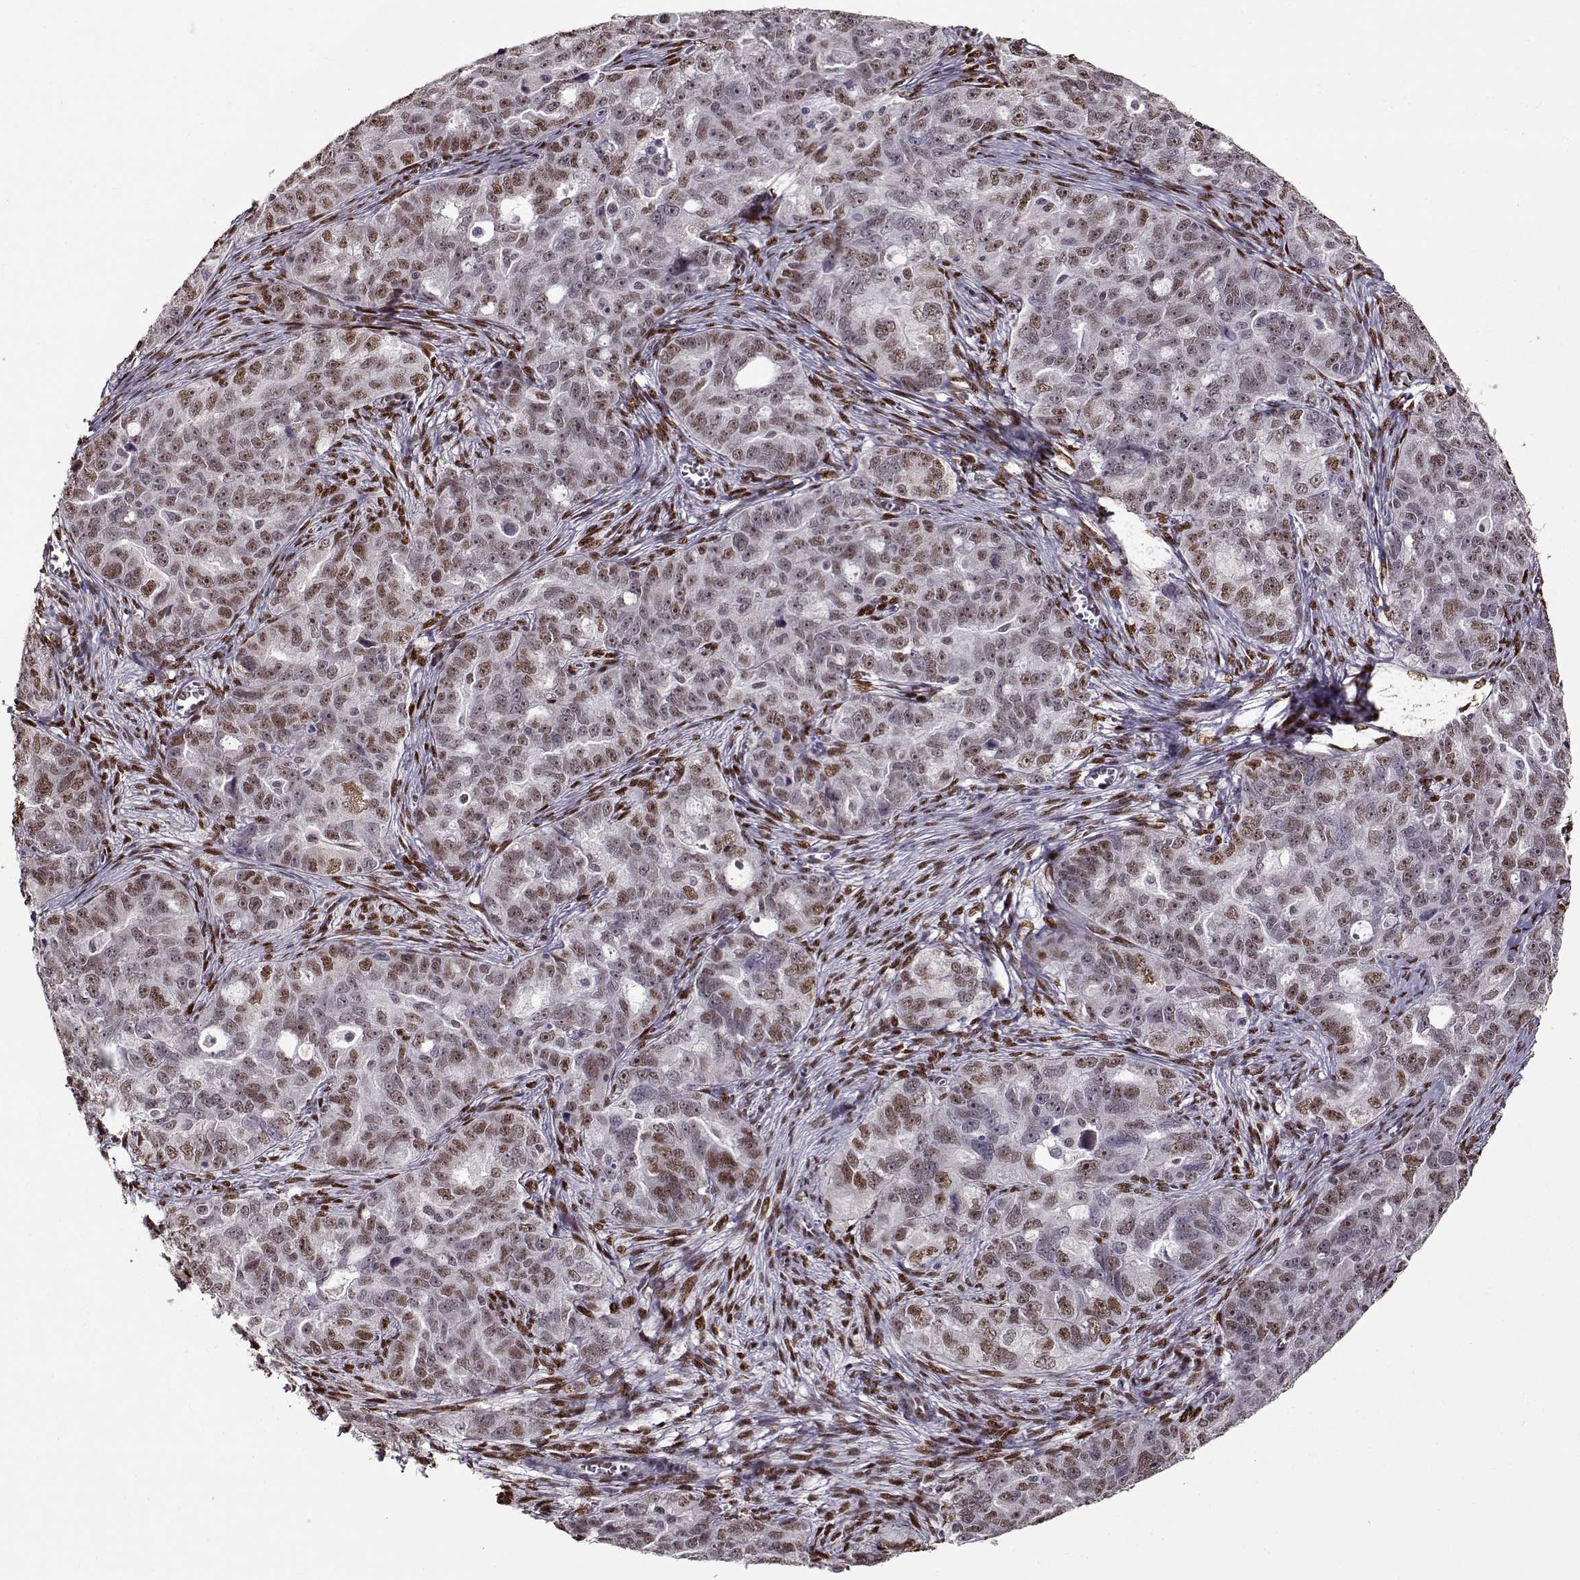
{"staining": {"intensity": "weak", "quantity": ">75%", "location": "nuclear"}, "tissue": "ovarian cancer", "cell_type": "Tumor cells", "image_type": "cancer", "snomed": [{"axis": "morphology", "description": "Cystadenocarcinoma, serous, NOS"}, {"axis": "topography", "description": "Ovary"}], "caption": "Immunohistochemistry (IHC) histopathology image of neoplastic tissue: human ovarian serous cystadenocarcinoma stained using immunohistochemistry (IHC) exhibits low levels of weak protein expression localized specifically in the nuclear of tumor cells, appearing as a nuclear brown color.", "gene": "PRMT8", "patient": {"sex": "female", "age": 51}}